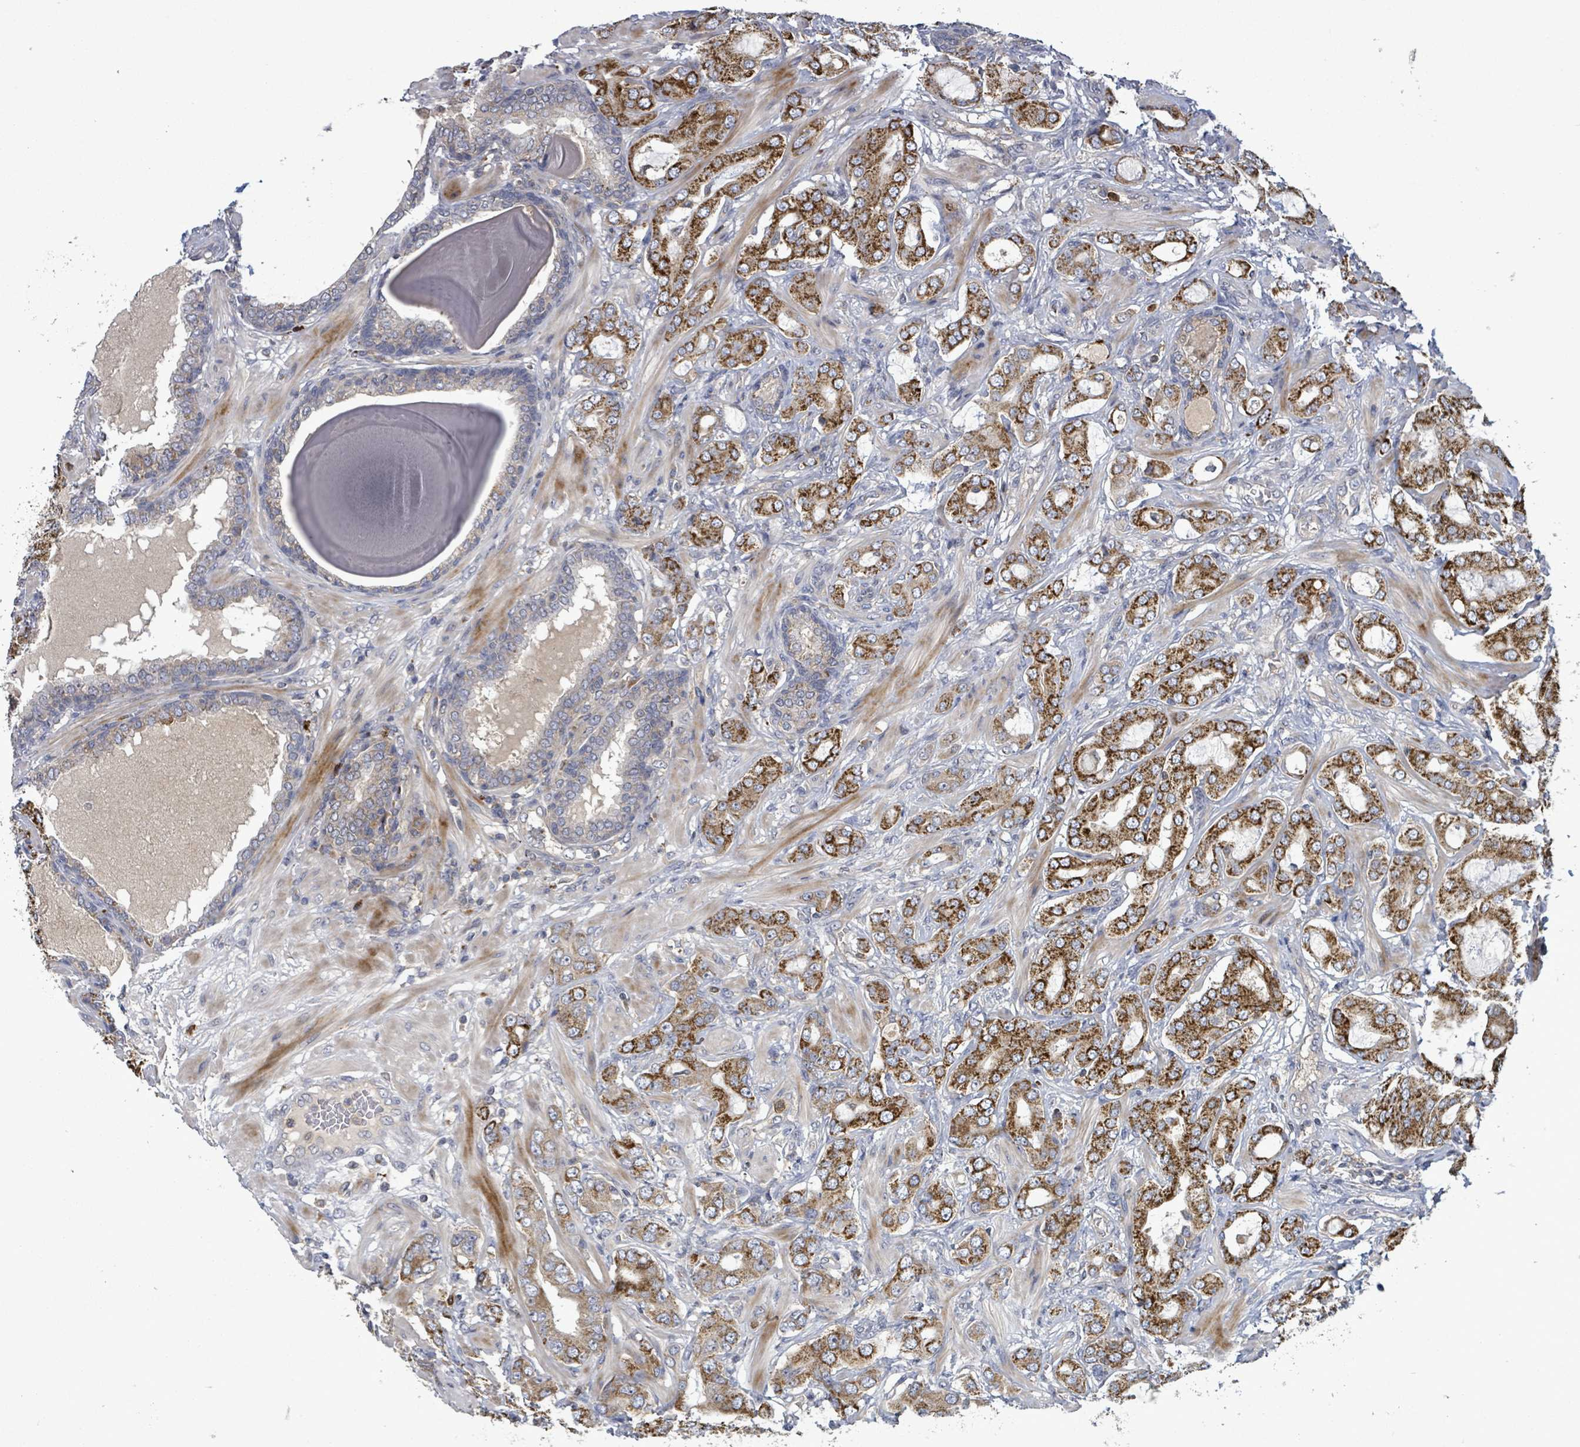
{"staining": {"intensity": "strong", "quantity": ">75%", "location": "cytoplasmic/membranous"}, "tissue": "prostate cancer", "cell_type": "Tumor cells", "image_type": "cancer", "snomed": [{"axis": "morphology", "description": "Adenocarcinoma, Low grade"}, {"axis": "topography", "description": "Prostate"}], "caption": "Immunohistochemical staining of prostate cancer (low-grade adenocarcinoma) displays high levels of strong cytoplasmic/membranous protein staining in approximately >75% of tumor cells.", "gene": "SERPINE3", "patient": {"sex": "male", "age": 57}}